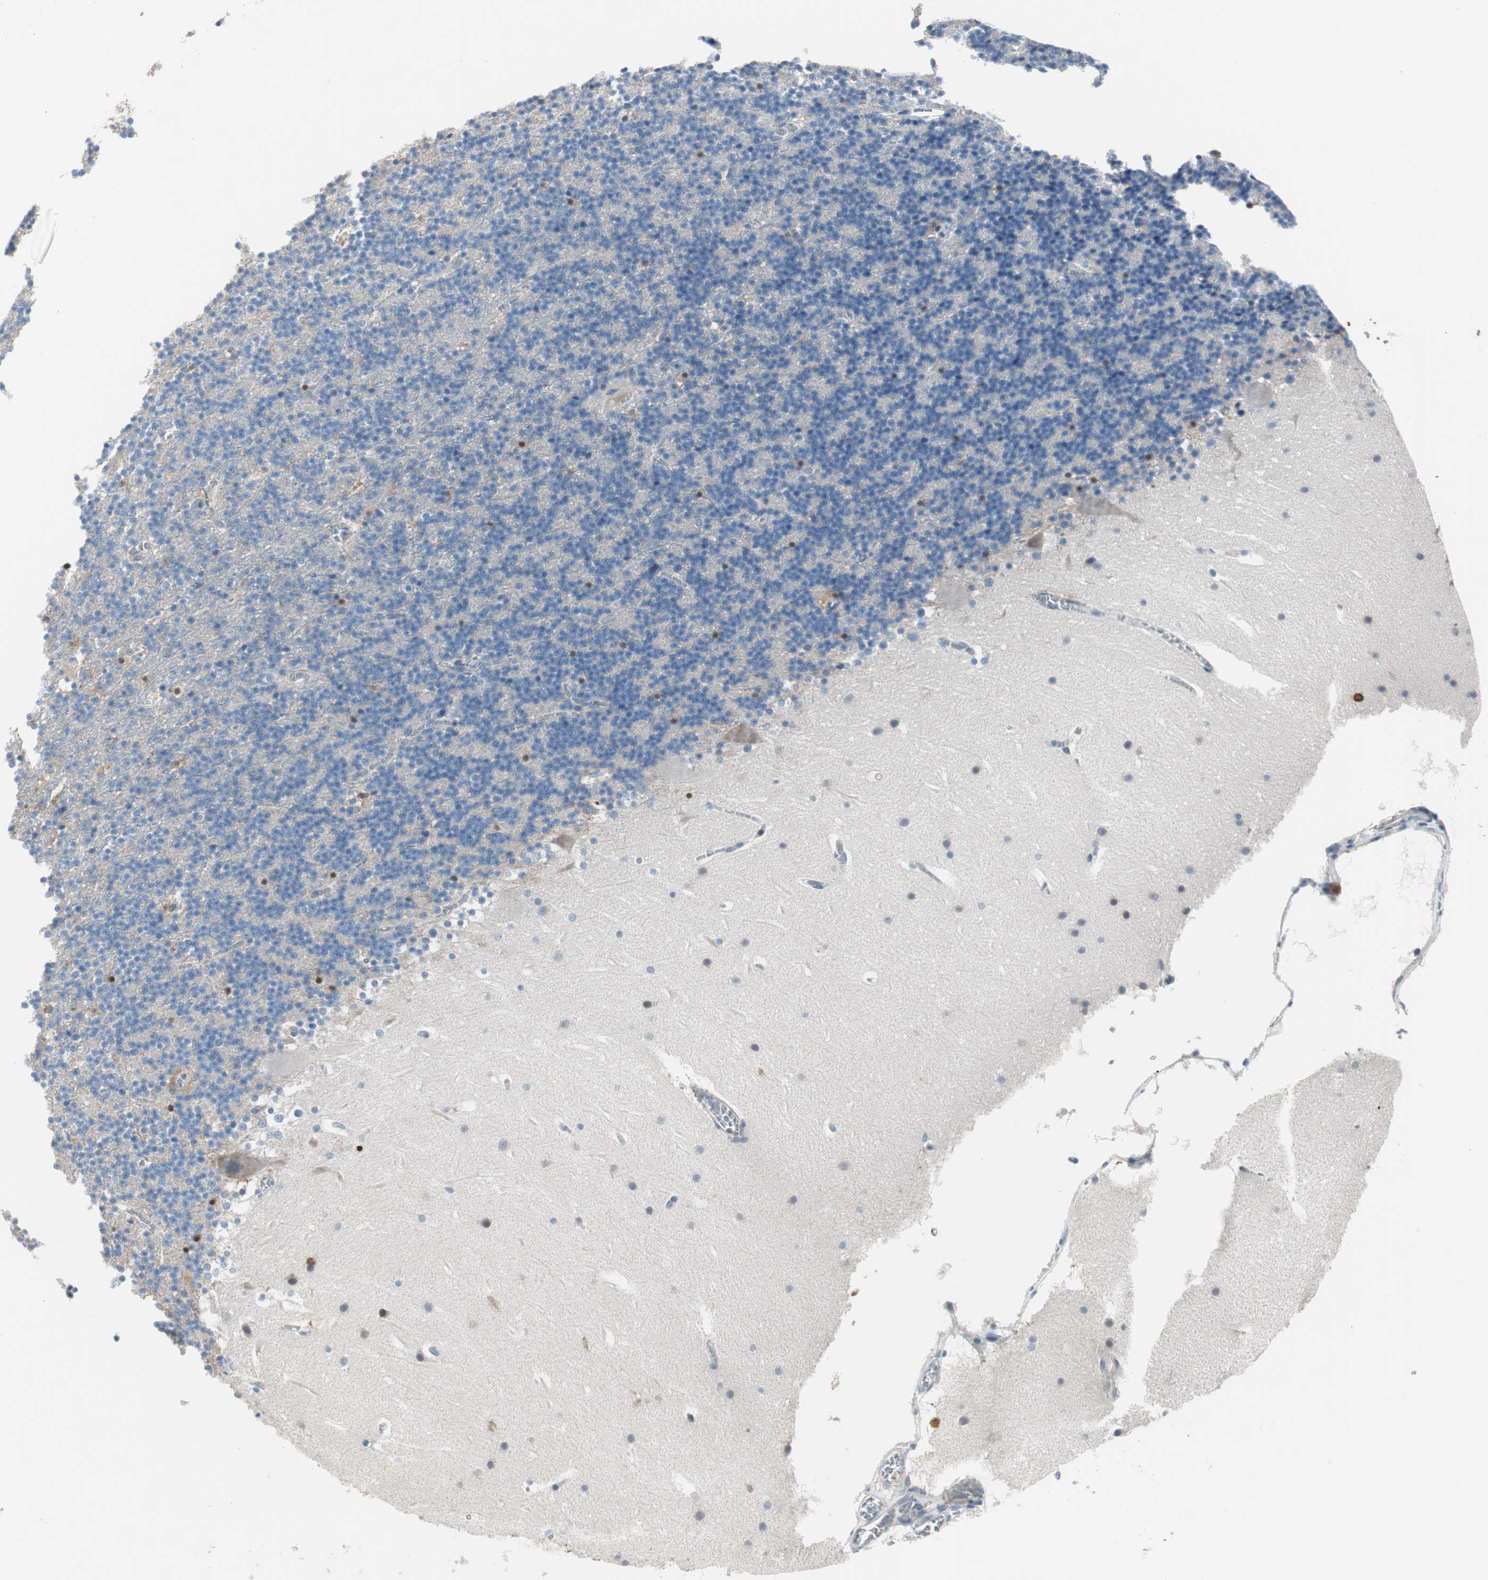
{"staining": {"intensity": "negative", "quantity": "none", "location": "none"}, "tissue": "cerebellum", "cell_type": "Cells in granular layer", "image_type": "normal", "snomed": [{"axis": "morphology", "description": "Normal tissue, NOS"}, {"axis": "topography", "description": "Cerebellum"}], "caption": "An IHC histopathology image of unremarkable cerebellum is shown. There is no staining in cells in granular layer of cerebellum. Nuclei are stained in blue.", "gene": "PIGR", "patient": {"sex": "male", "age": 45}}